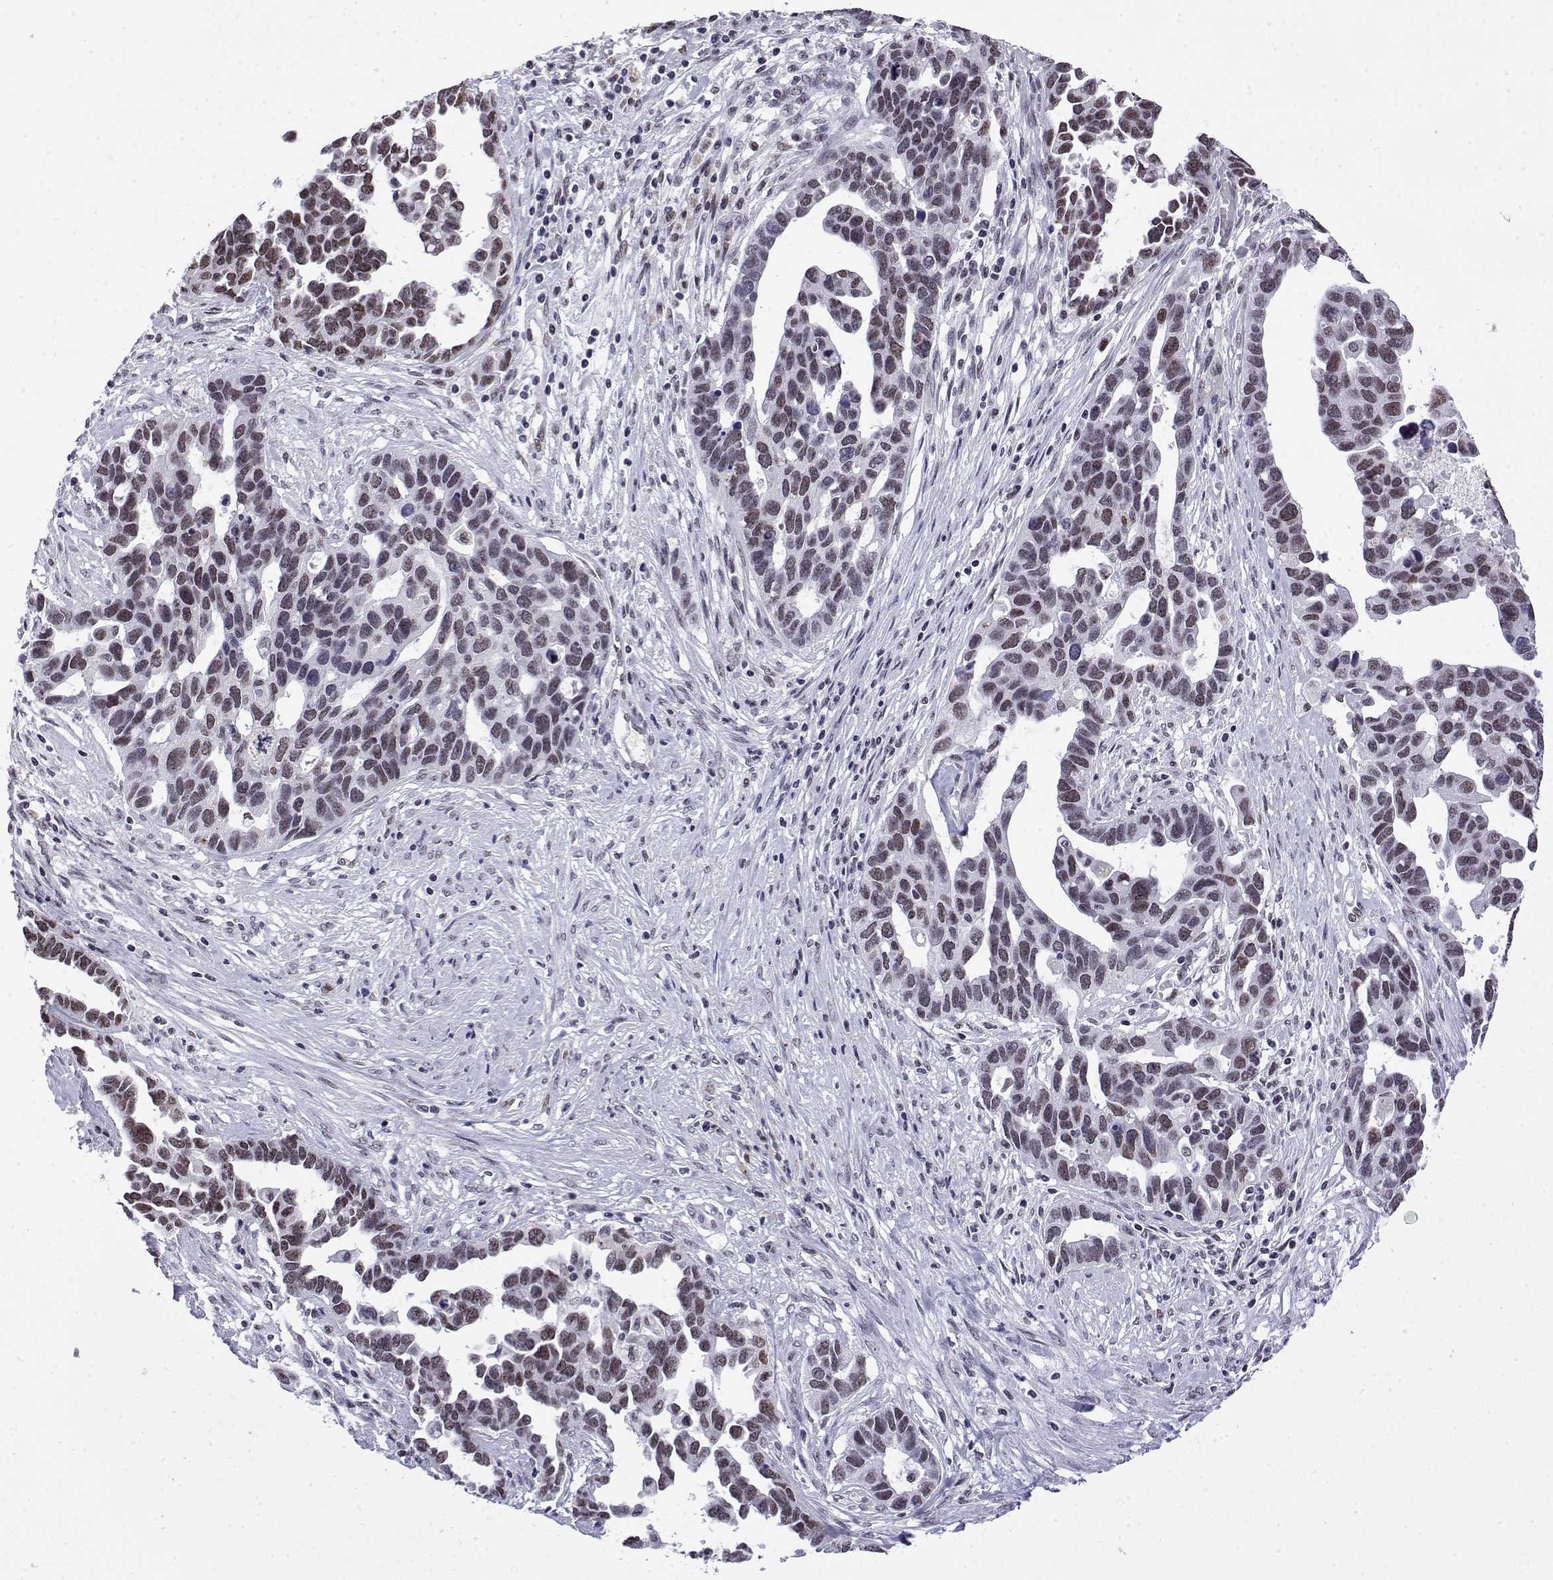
{"staining": {"intensity": "weak", "quantity": "25%-75%", "location": "nuclear"}, "tissue": "ovarian cancer", "cell_type": "Tumor cells", "image_type": "cancer", "snomed": [{"axis": "morphology", "description": "Cystadenocarcinoma, serous, NOS"}, {"axis": "topography", "description": "Ovary"}], "caption": "Ovarian cancer (serous cystadenocarcinoma) stained with a brown dye displays weak nuclear positive positivity in approximately 25%-75% of tumor cells.", "gene": "POLDIP3", "patient": {"sex": "female", "age": 54}}